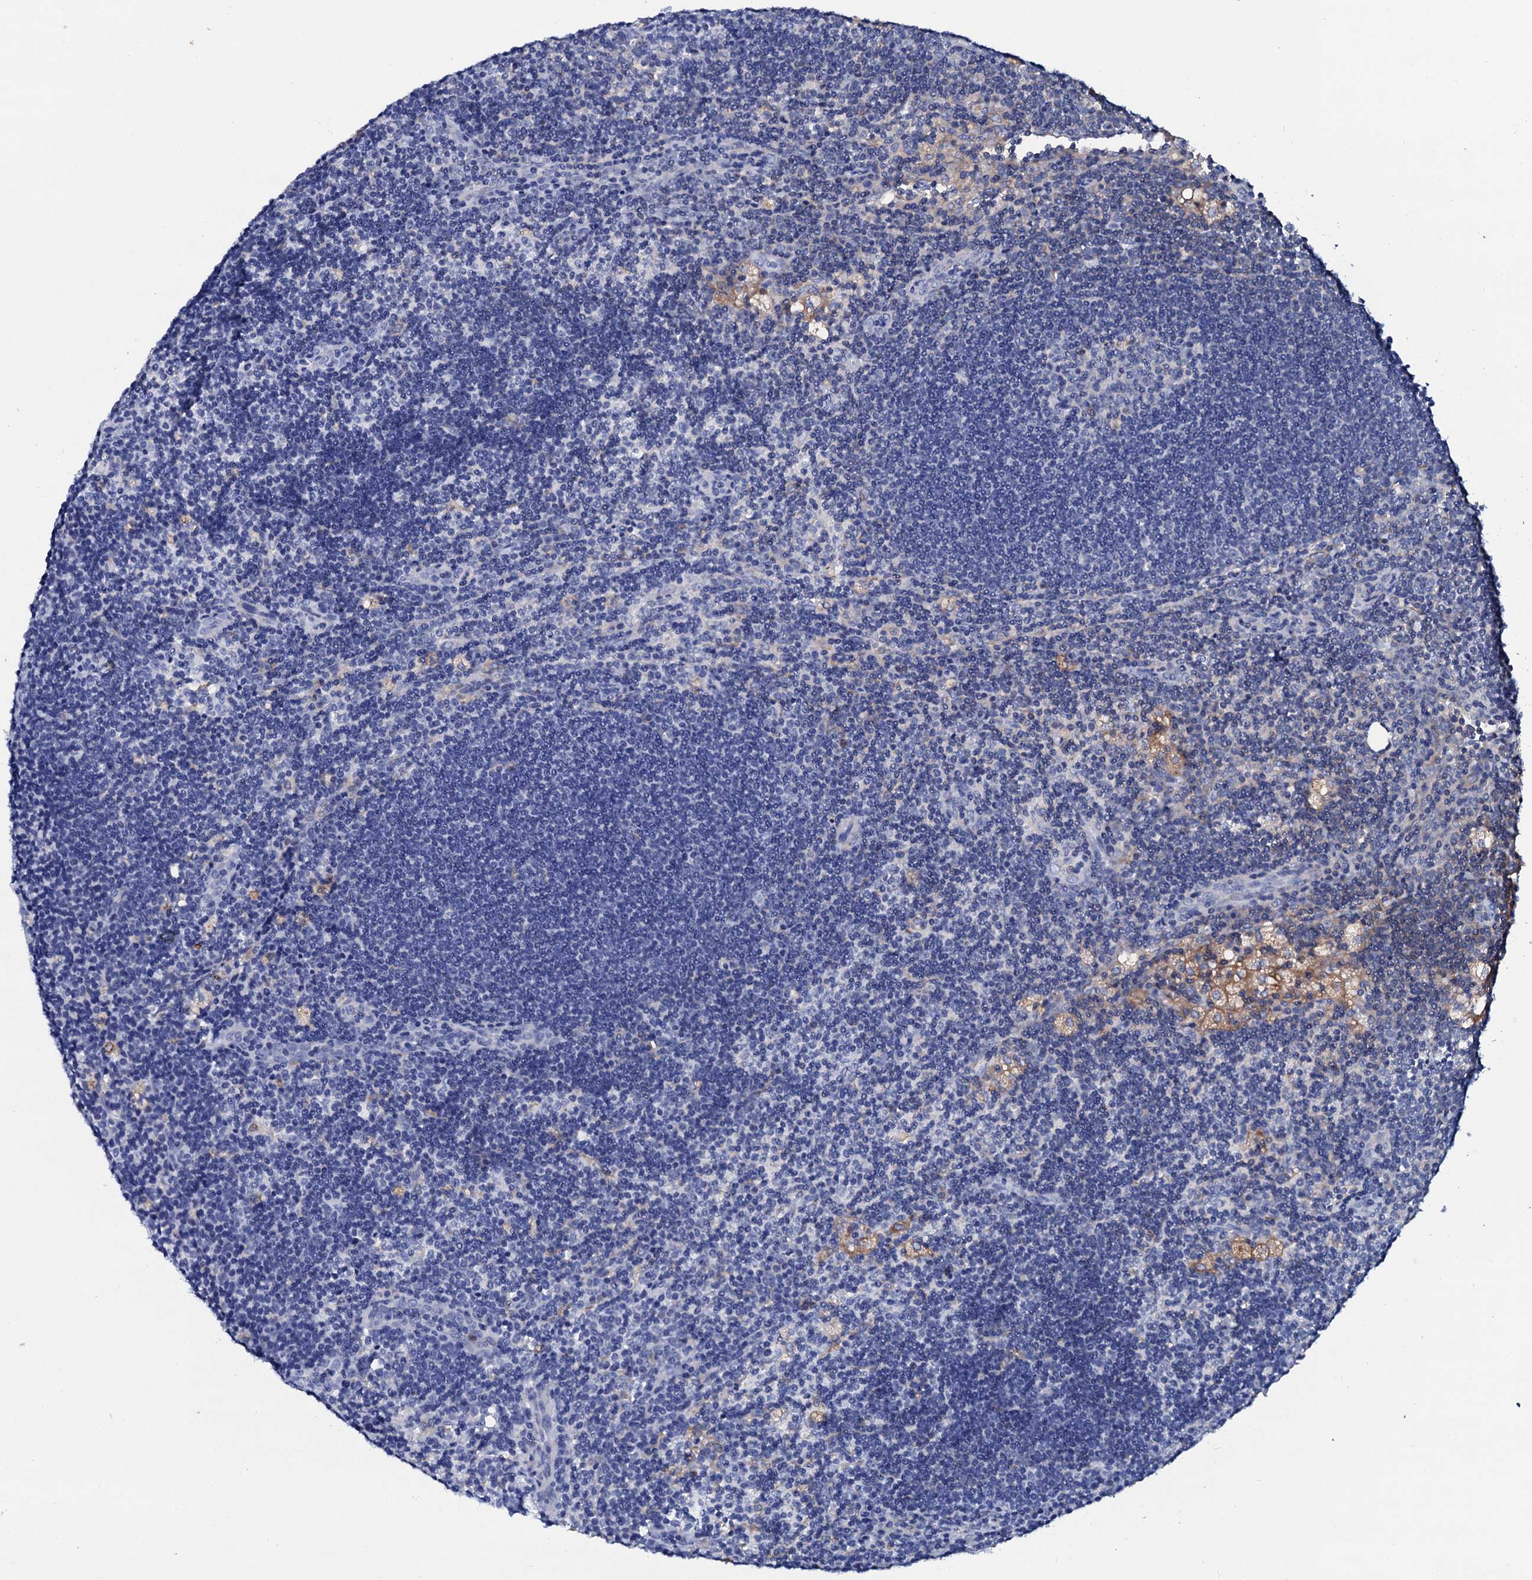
{"staining": {"intensity": "negative", "quantity": "none", "location": "none"}, "tissue": "lymph node", "cell_type": "Germinal center cells", "image_type": "normal", "snomed": [{"axis": "morphology", "description": "Normal tissue, NOS"}, {"axis": "topography", "description": "Lymph node"}], "caption": "A micrograph of human lymph node is negative for staining in germinal center cells. (DAB IHC with hematoxylin counter stain).", "gene": "GLB1L3", "patient": {"sex": "male", "age": 24}}